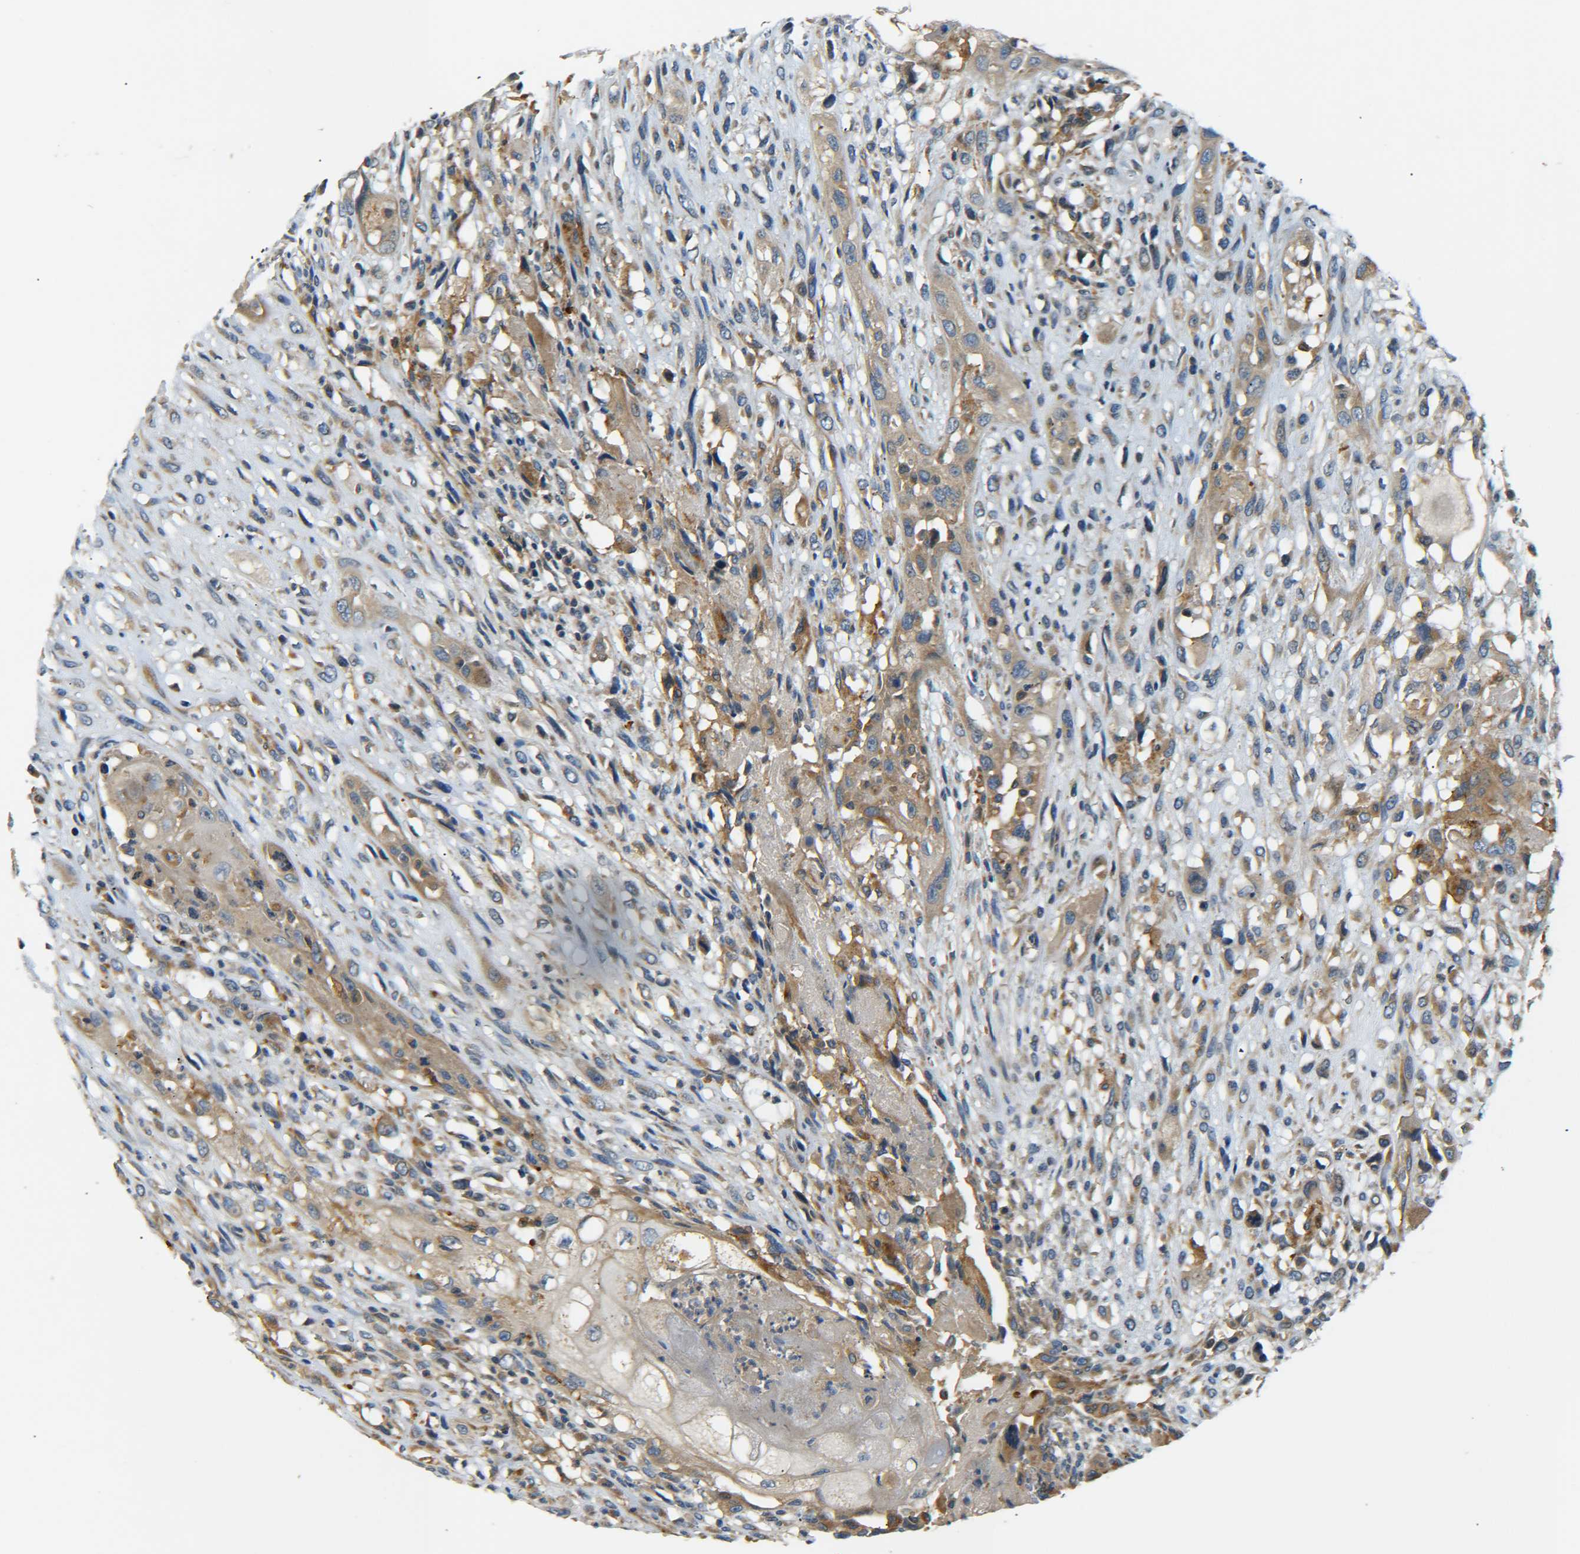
{"staining": {"intensity": "moderate", "quantity": "25%-75%", "location": "cytoplasmic/membranous"}, "tissue": "head and neck cancer", "cell_type": "Tumor cells", "image_type": "cancer", "snomed": [{"axis": "morphology", "description": "Necrosis, NOS"}, {"axis": "morphology", "description": "Neoplasm, malignant, NOS"}, {"axis": "topography", "description": "Salivary gland"}, {"axis": "topography", "description": "Head-Neck"}], "caption": "Moderate cytoplasmic/membranous staining for a protein is appreciated in approximately 25%-75% of tumor cells of head and neck cancer using immunohistochemistry (IHC).", "gene": "LRCH3", "patient": {"sex": "male", "age": 43}}